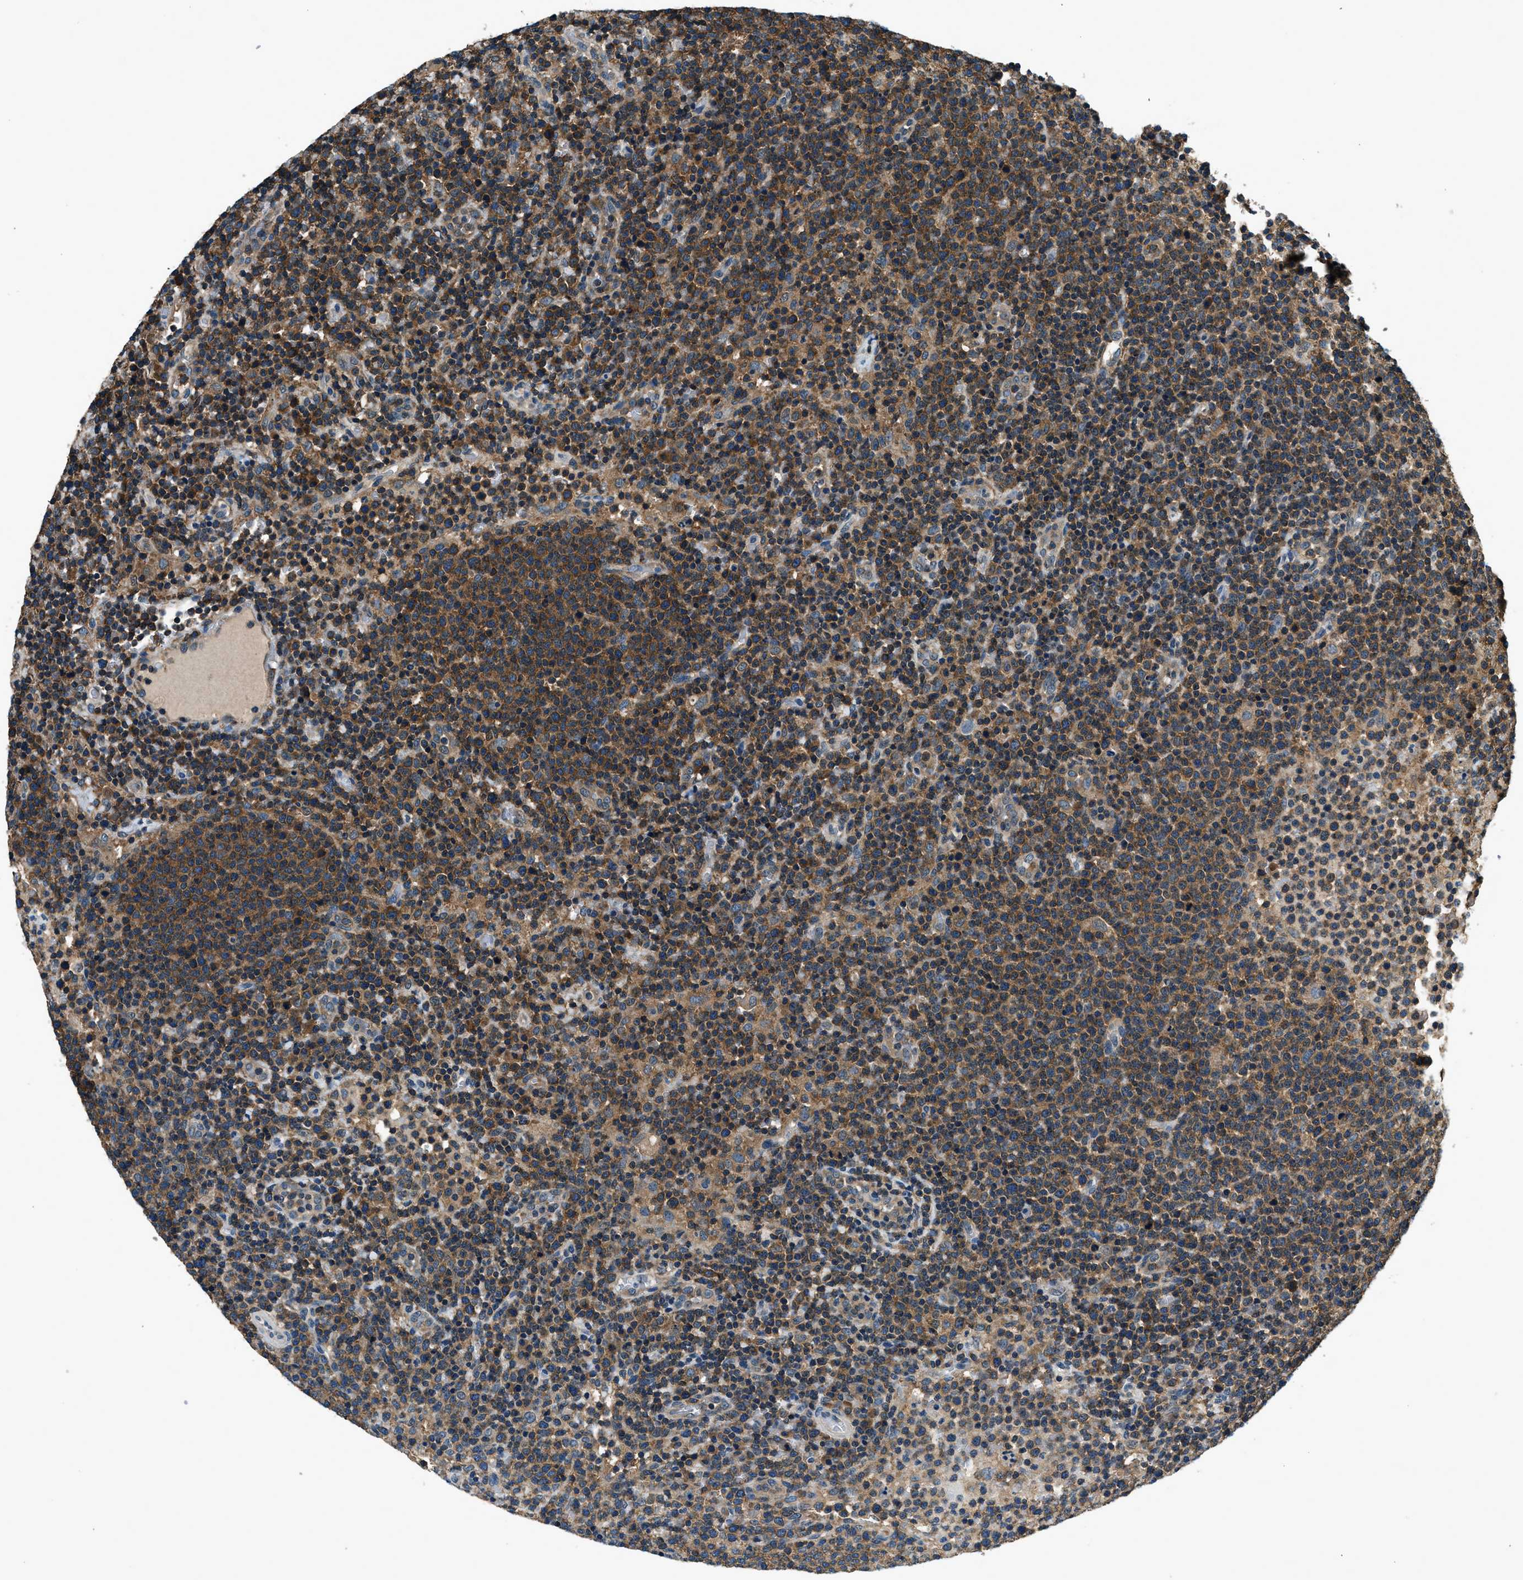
{"staining": {"intensity": "strong", "quantity": ">75%", "location": "cytoplasmic/membranous"}, "tissue": "lymphoma", "cell_type": "Tumor cells", "image_type": "cancer", "snomed": [{"axis": "morphology", "description": "Malignant lymphoma, non-Hodgkin's type, High grade"}, {"axis": "topography", "description": "Lymph node"}], "caption": "Immunohistochemical staining of high-grade malignant lymphoma, non-Hodgkin's type exhibits strong cytoplasmic/membranous protein staining in about >75% of tumor cells.", "gene": "ARFGAP2", "patient": {"sex": "male", "age": 61}}